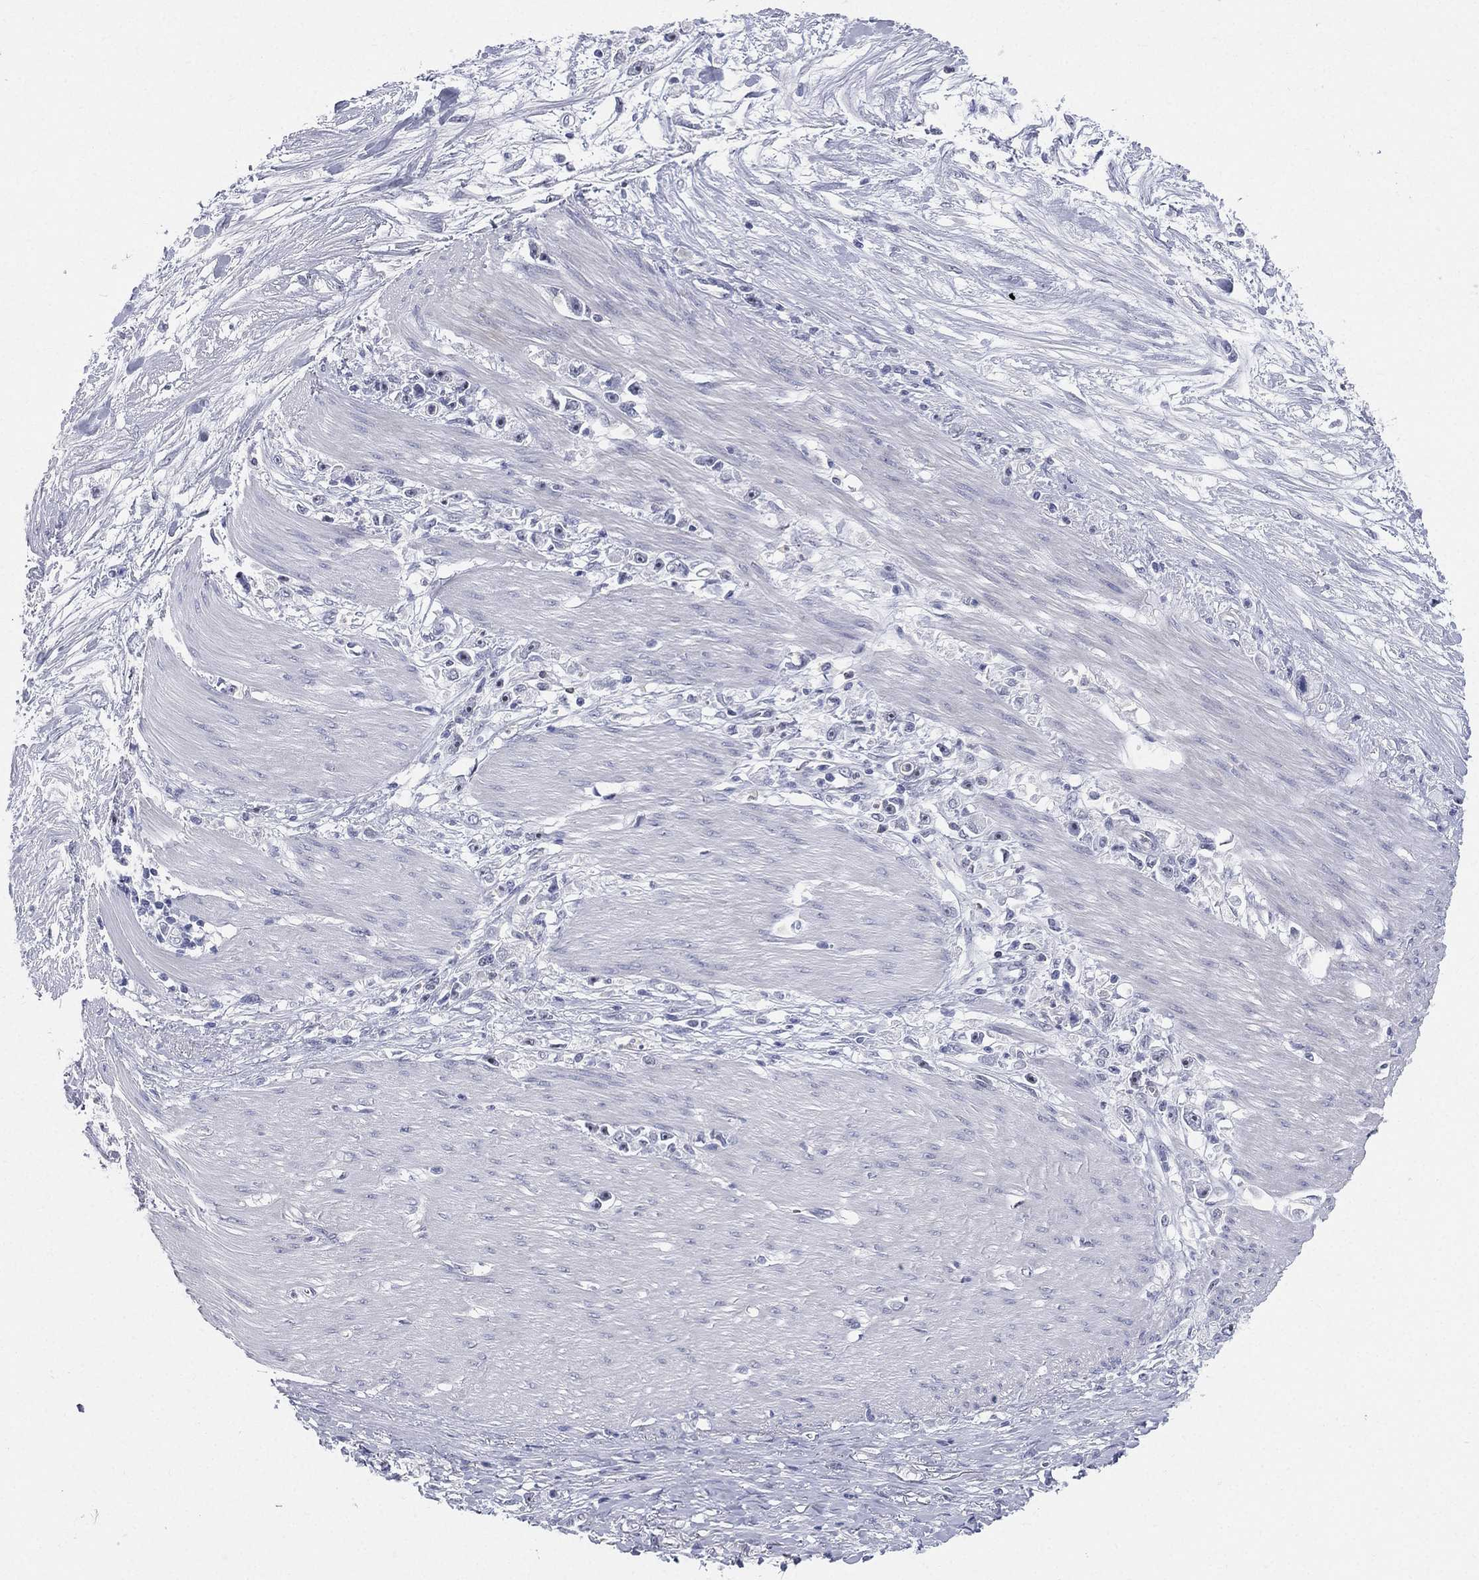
{"staining": {"intensity": "negative", "quantity": "none", "location": "none"}, "tissue": "stomach cancer", "cell_type": "Tumor cells", "image_type": "cancer", "snomed": [{"axis": "morphology", "description": "Adenocarcinoma, NOS"}, {"axis": "topography", "description": "Stomach"}], "caption": "Immunohistochemical staining of human stomach cancer reveals no significant expression in tumor cells.", "gene": "CD22", "patient": {"sex": "female", "age": 59}}